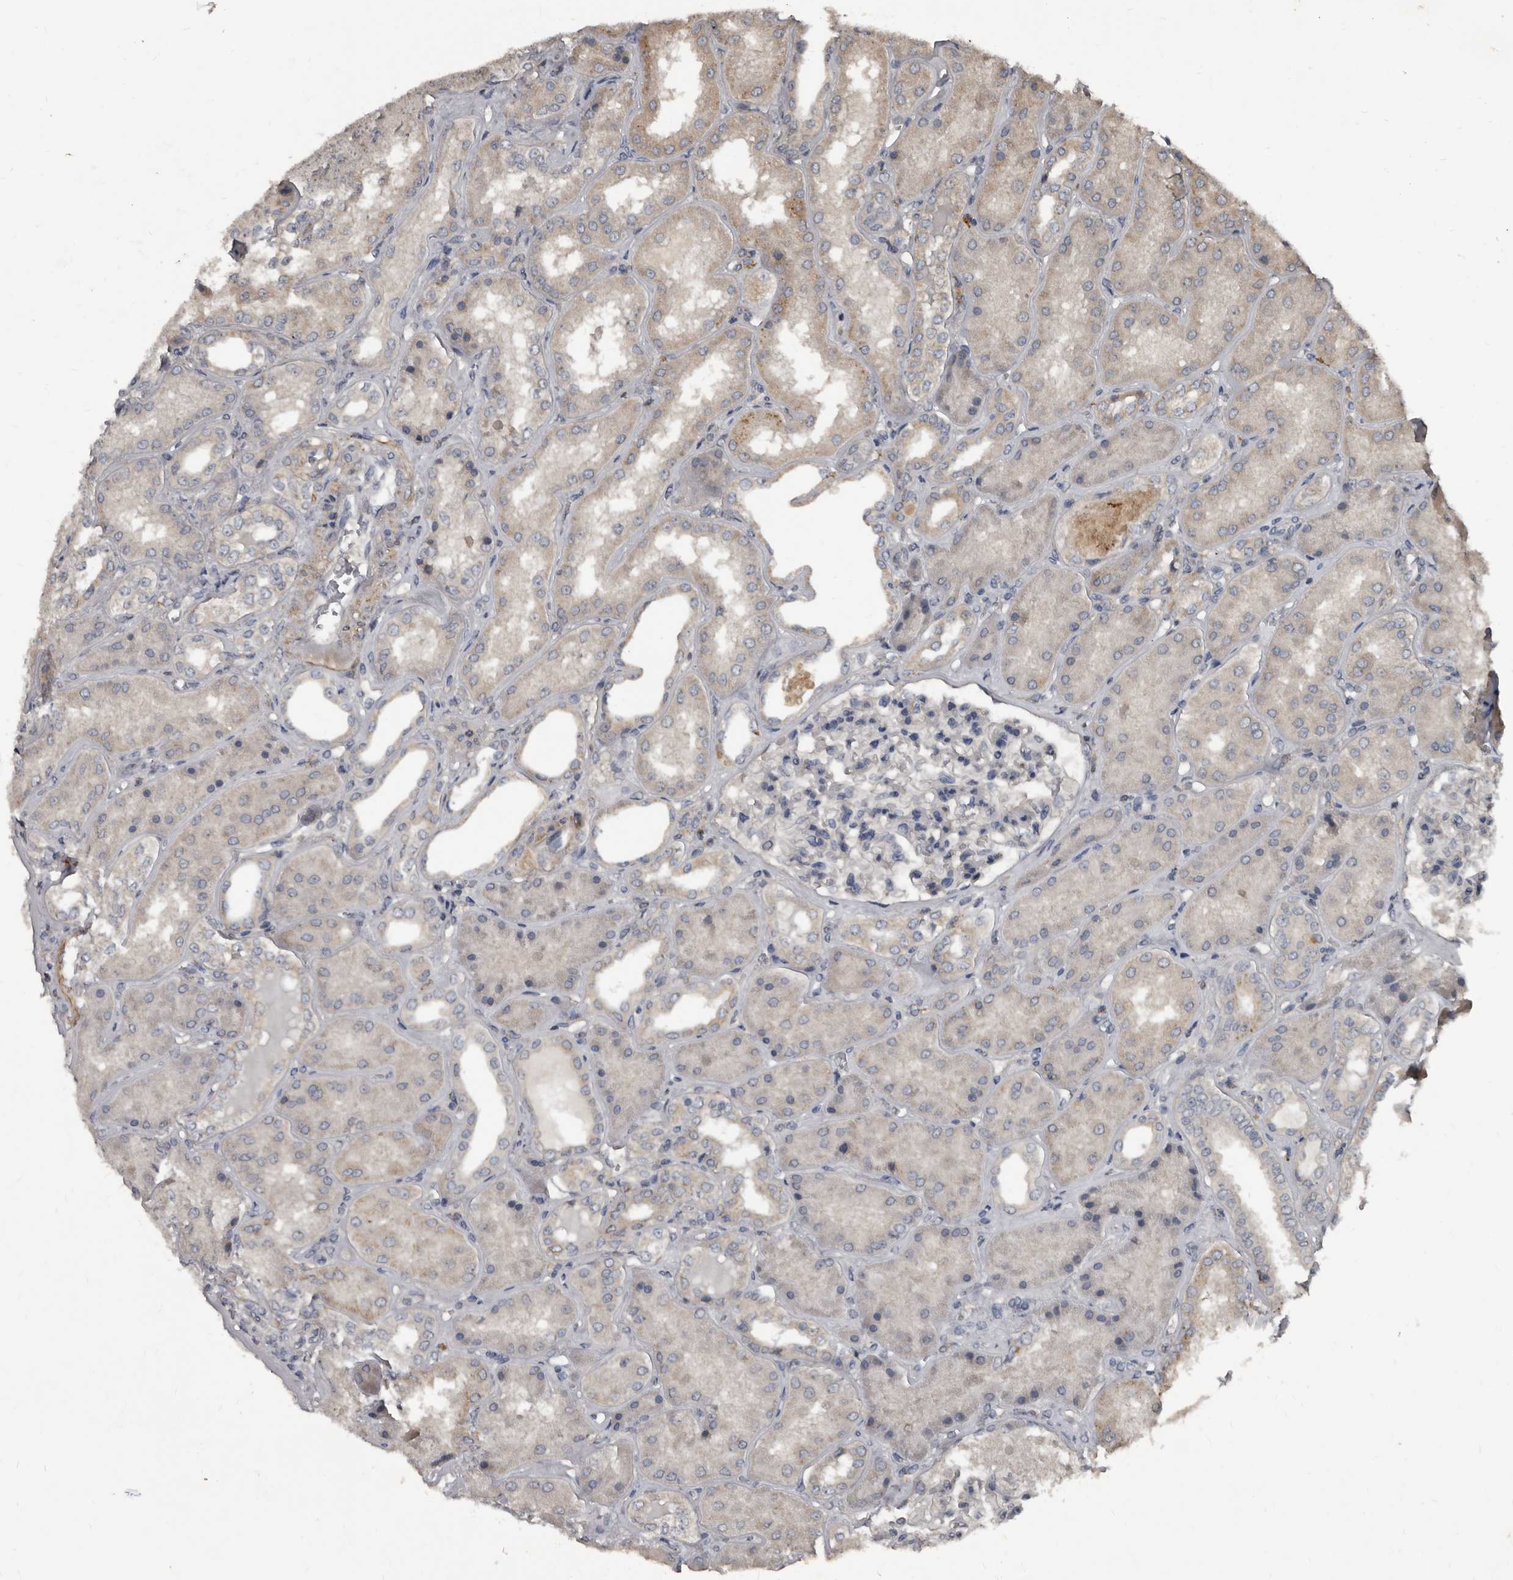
{"staining": {"intensity": "negative", "quantity": "none", "location": "none"}, "tissue": "kidney", "cell_type": "Cells in glomeruli", "image_type": "normal", "snomed": [{"axis": "morphology", "description": "Normal tissue, NOS"}, {"axis": "topography", "description": "Kidney"}], "caption": "A micrograph of kidney stained for a protein shows no brown staining in cells in glomeruli.", "gene": "GREB1", "patient": {"sex": "female", "age": 56}}